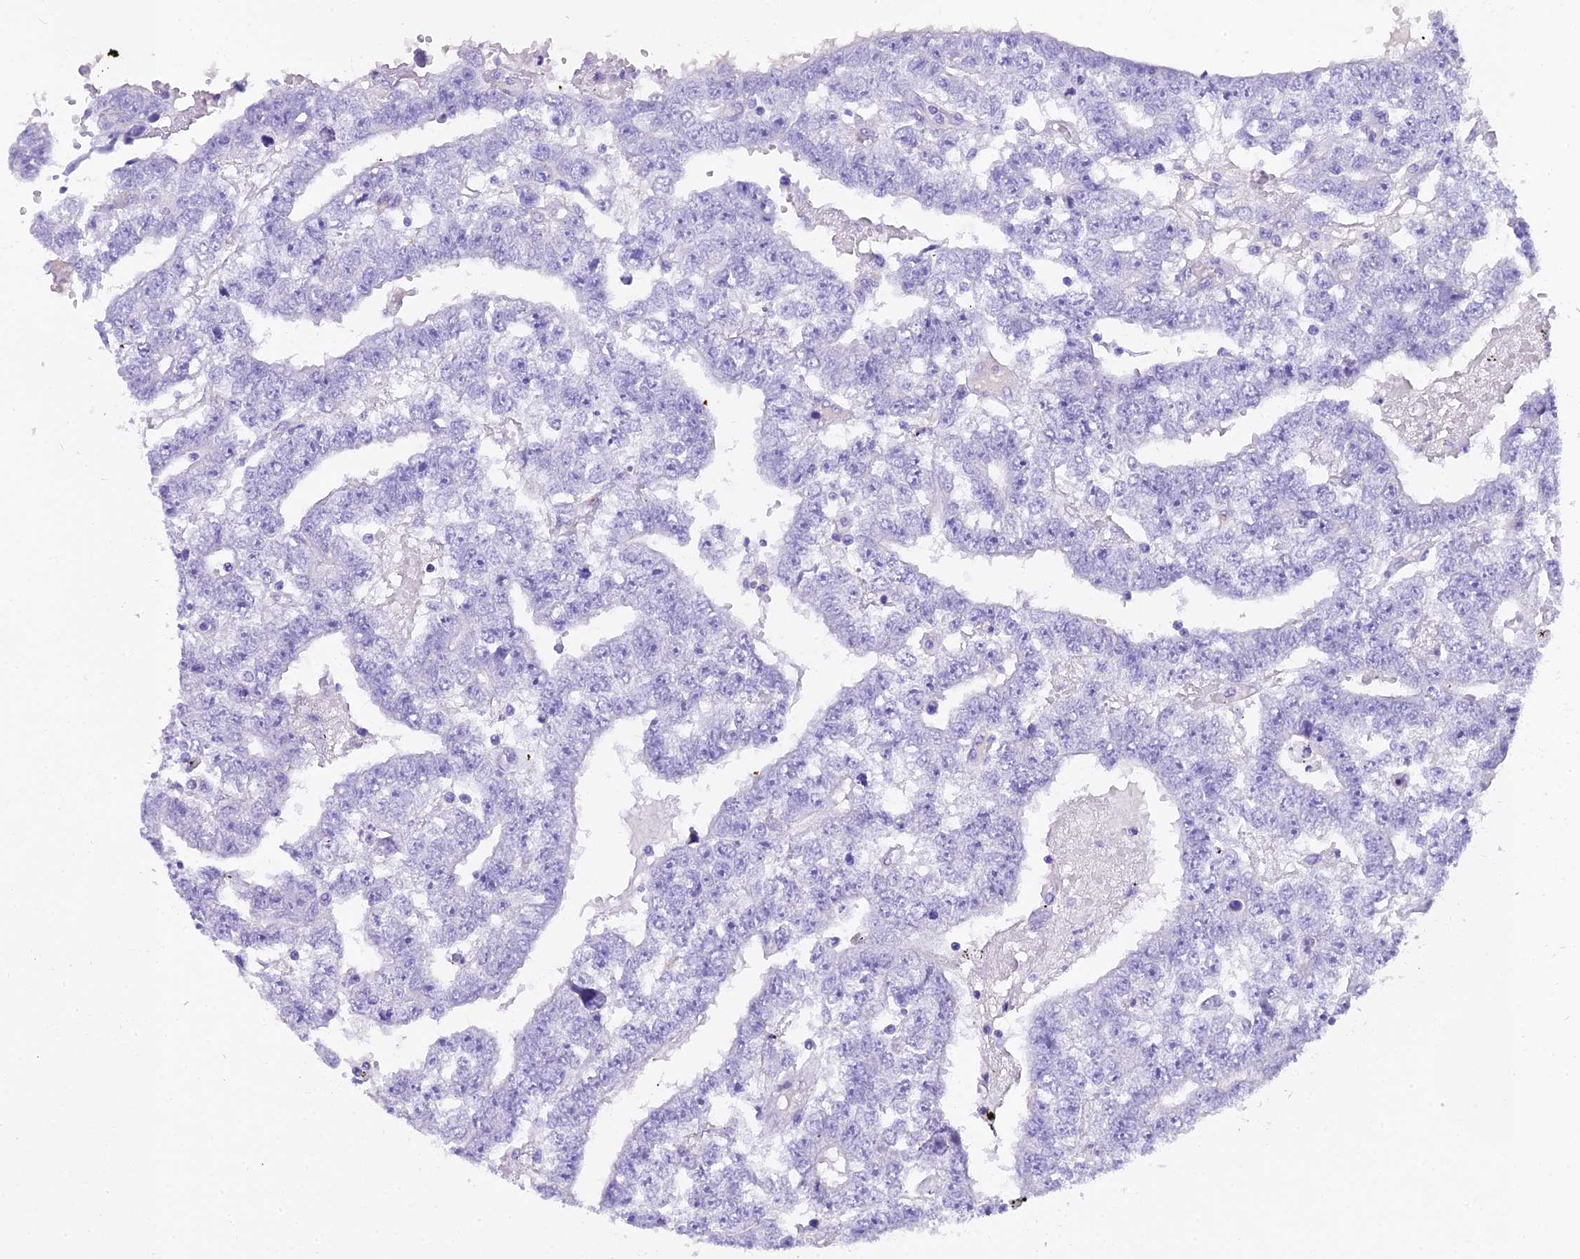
{"staining": {"intensity": "negative", "quantity": "none", "location": "none"}, "tissue": "testis cancer", "cell_type": "Tumor cells", "image_type": "cancer", "snomed": [{"axis": "morphology", "description": "Carcinoma, Embryonal, NOS"}, {"axis": "topography", "description": "Testis"}], "caption": "DAB immunohistochemical staining of testis embryonal carcinoma reveals no significant expression in tumor cells.", "gene": "NINJ1", "patient": {"sex": "male", "age": 25}}